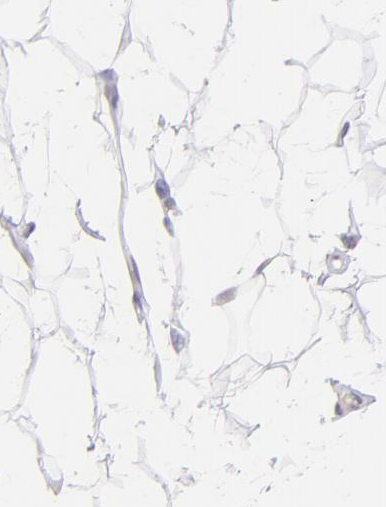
{"staining": {"intensity": "negative", "quantity": "none", "location": "none"}, "tissue": "adipose tissue", "cell_type": "Adipocytes", "image_type": "normal", "snomed": [{"axis": "morphology", "description": "Normal tissue, NOS"}, {"axis": "topography", "description": "Soft tissue"}], "caption": "An image of adipose tissue stained for a protein demonstrates no brown staining in adipocytes. (DAB immunohistochemistry, high magnification).", "gene": "IL2RA", "patient": {"sex": "male", "age": 26}}